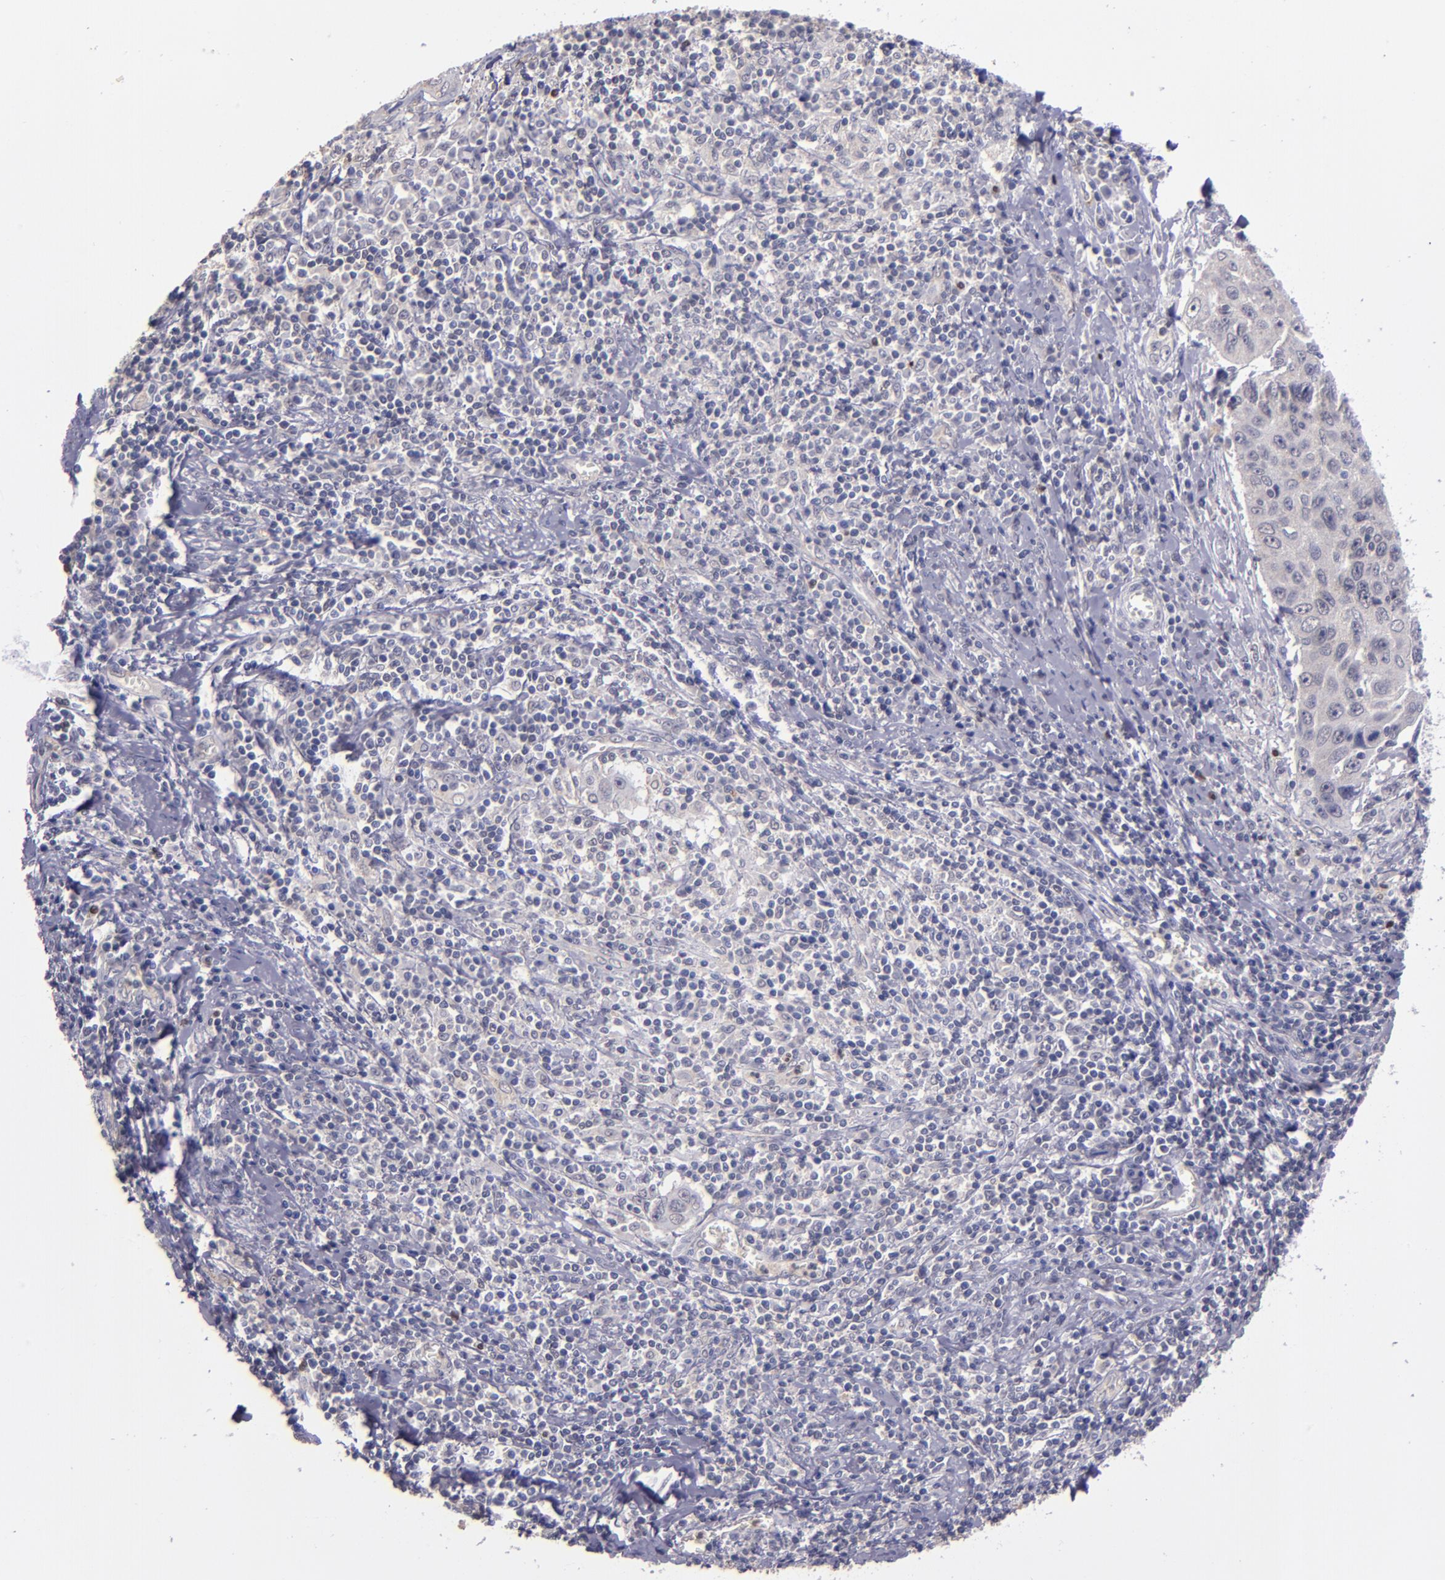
{"staining": {"intensity": "negative", "quantity": "none", "location": "none"}, "tissue": "cervical cancer", "cell_type": "Tumor cells", "image_type": "cancer", "snomed": [{"axis": "morphology", "description": "Squamous cell carcinoma, NOS"}, {"axis": "topography", "description": "Cervix"}], "caption": "Immunohistochemistry photomicrograph of squamous cell carcinoma (cervical) stained for a protein (brown), which demonstrates no staining in tumor cells. The staining was performed using DAB to visualize the protein expression in brown, while the nuclei were stained in blue with hematoxylin (Magnification: 20x).", "gene": "CEBPE", "patient": {"sex": "female", "age": 53}}